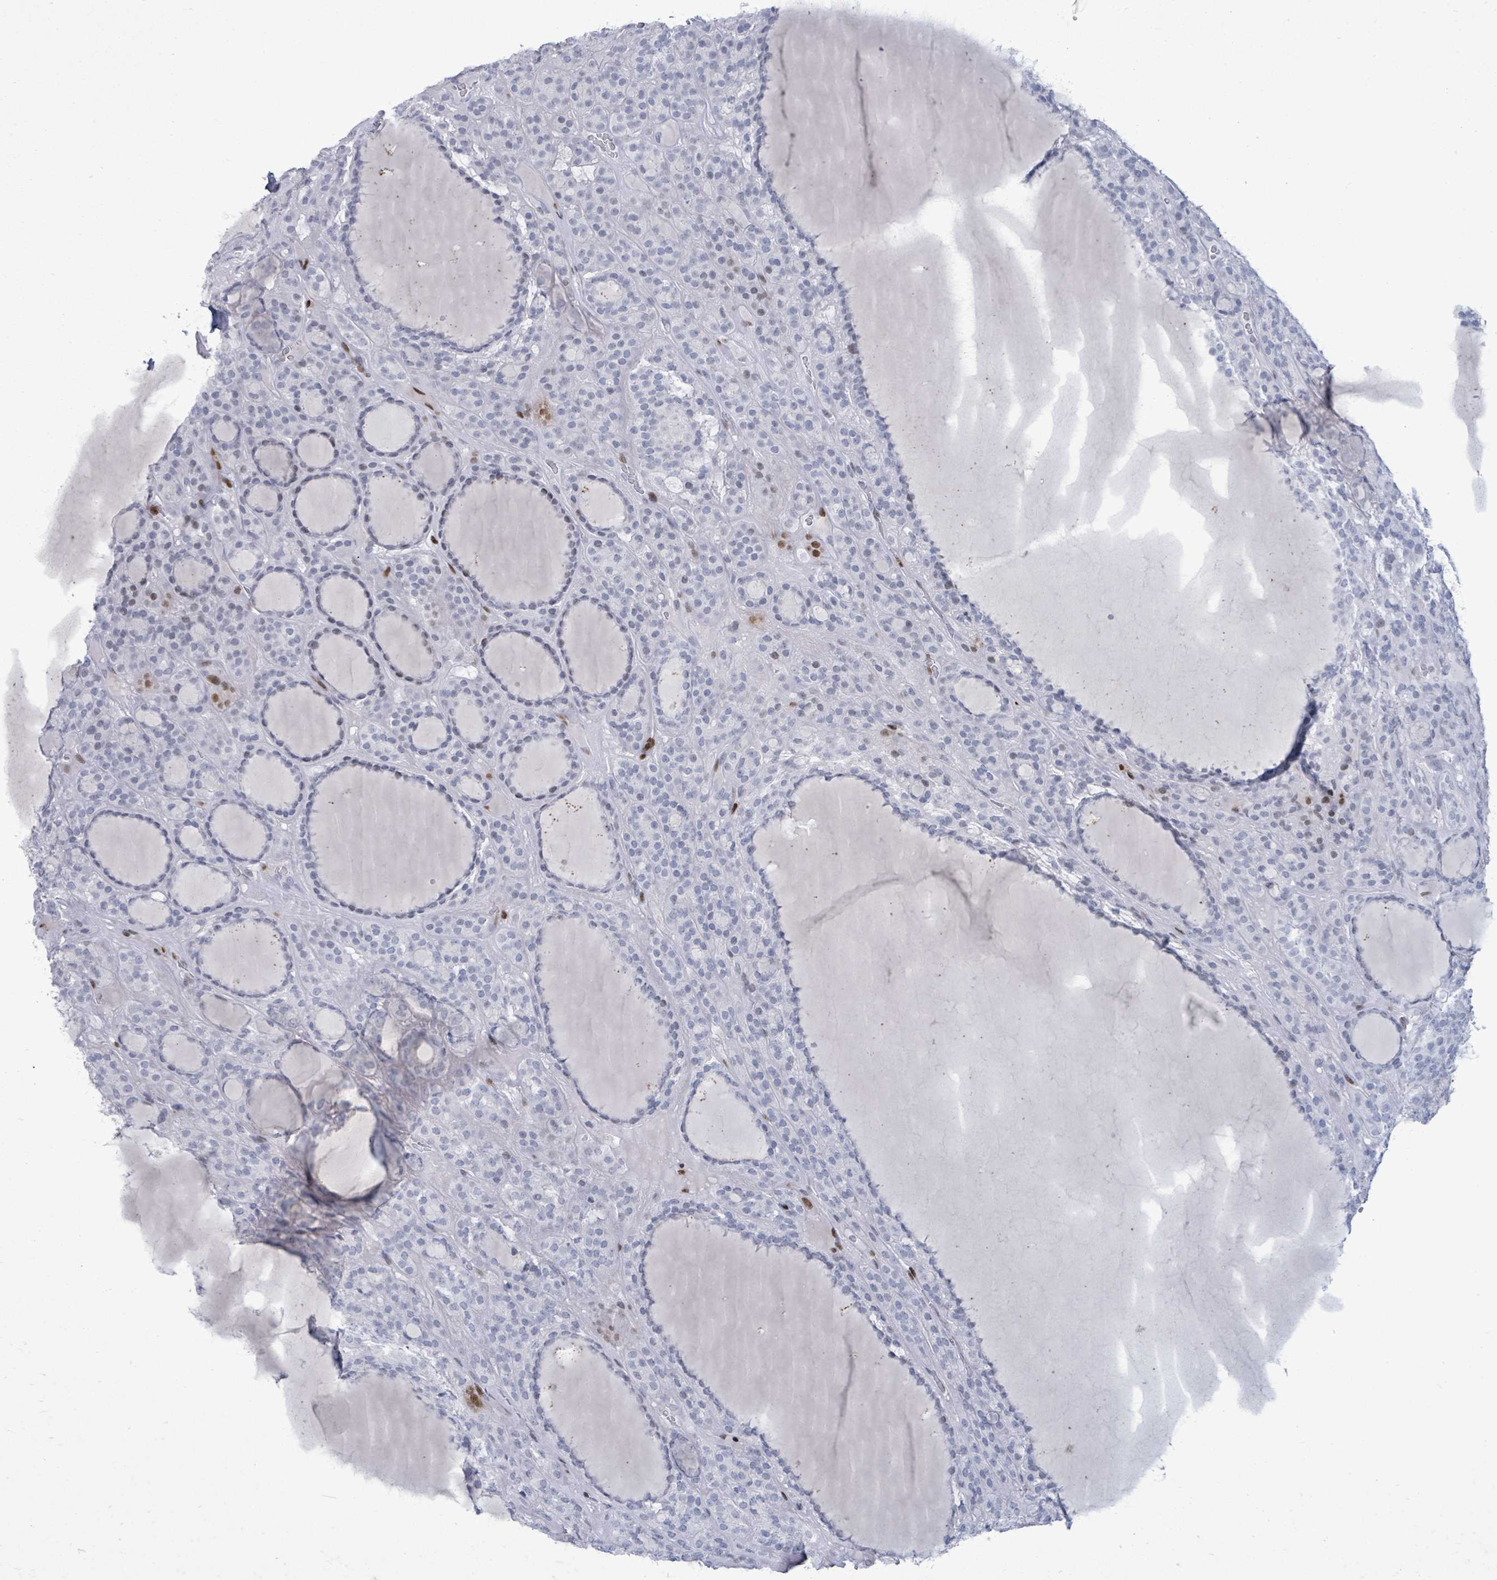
{"staining": {"intensity": "negative", "quantity": "none", "location": "none"}, "tissue": "thyroid cancer", "cell_type": "Tumor cells", "image_type": "cancer", "snomed": [{"axis": "morphology", "description": "Follicular adenoma carcinoma, NOS"}, {"axis": "topography", "description": "Thyroid gland"}], "caption": "Immunohistochemistry of human thyroid follicular adenoma carcinoma shows no staining in tumor cells. Nuclei are stained in blue.", "gene": "MALL", "patient": {"sex": "female", "age": 63}}